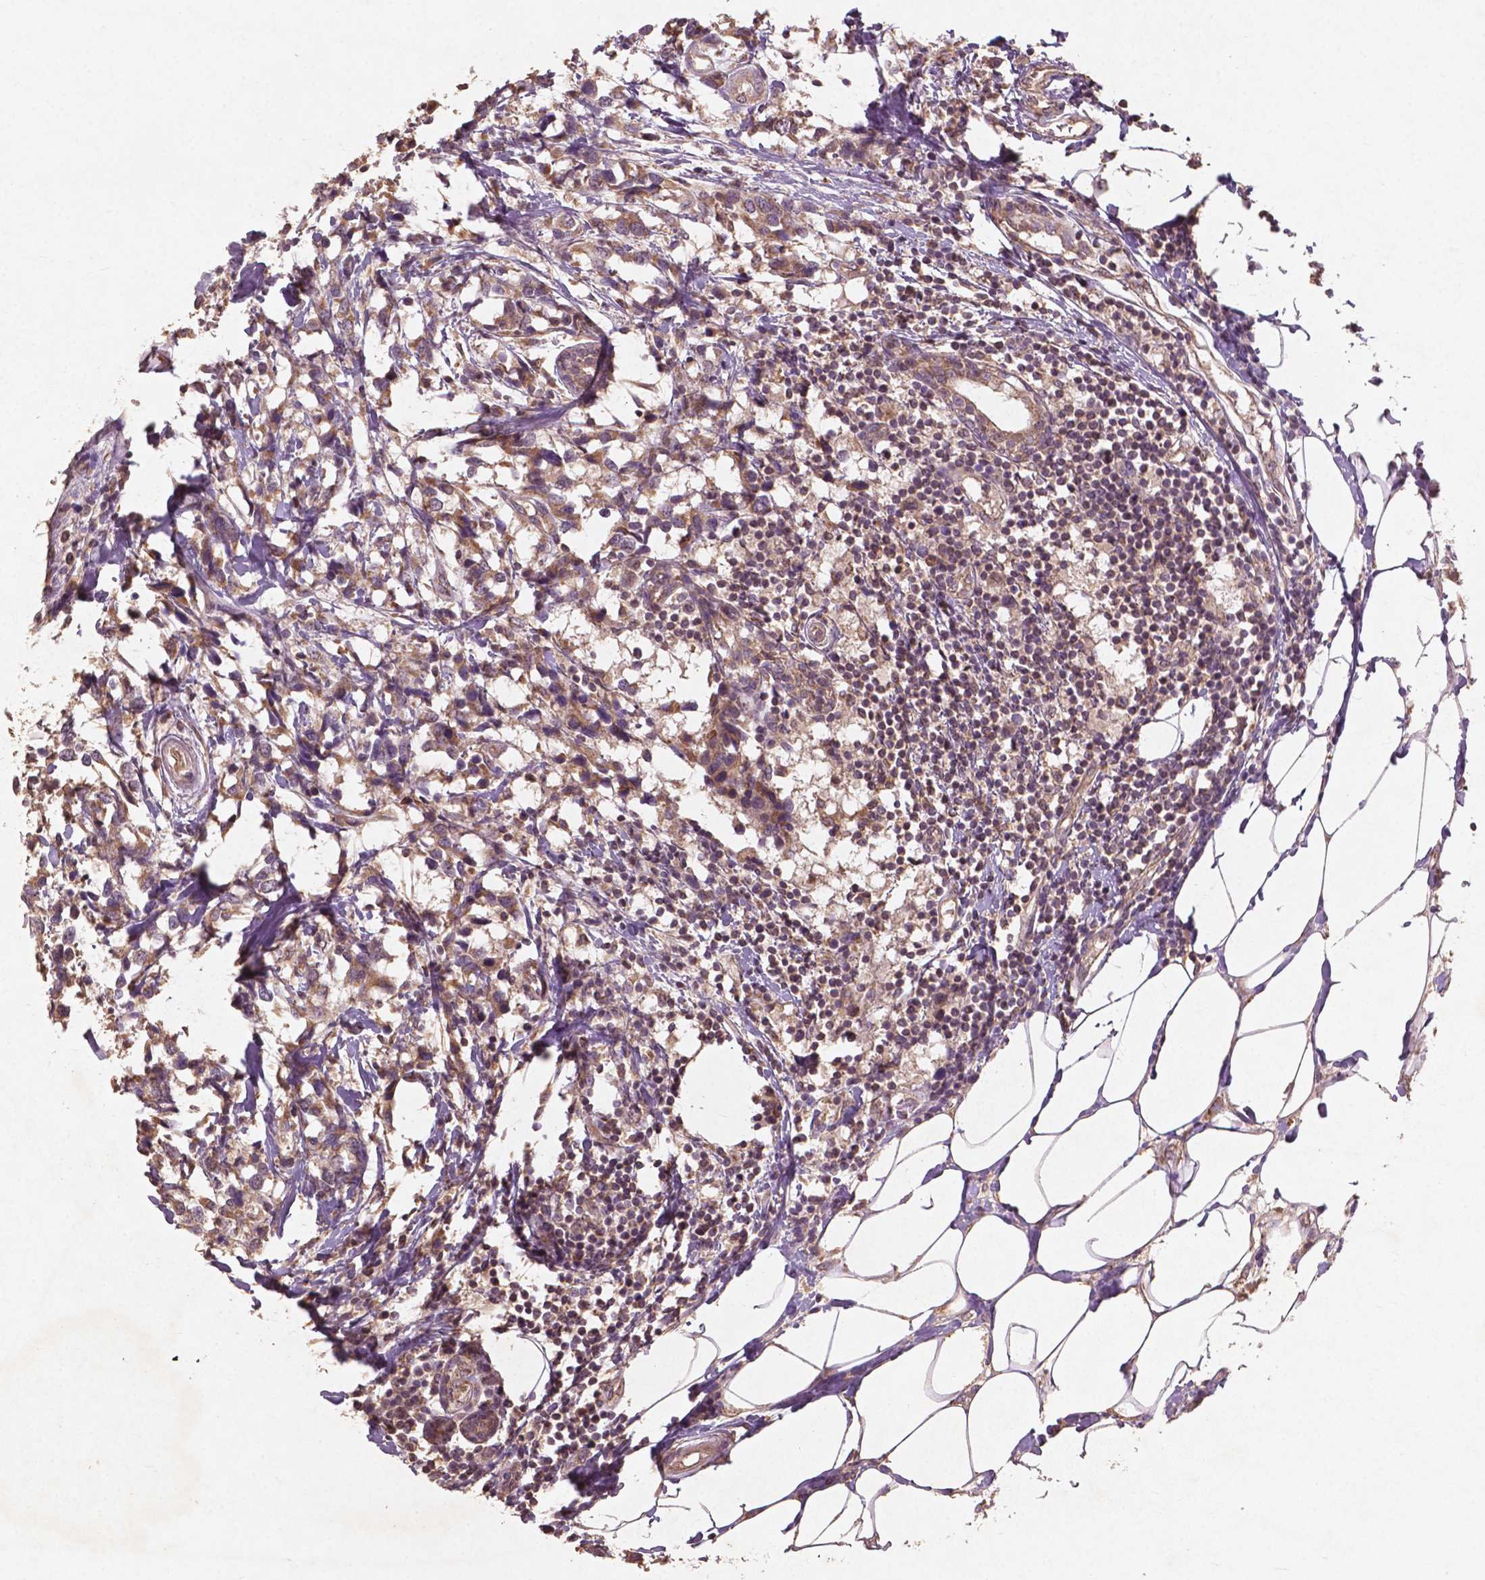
{"staining": {"intensity": "moderate", "quantity": ">75%", "location": "cytoplasmic/membranous"}, "tissue": "breast cancer", "cell_type": "Tumor cells", "image_type": "cancer", "snomed": [{"axis": "morphology", "description": "Lobular carcinoma"}, {"axis": "topography", "description": "Breast"}], "caption": "Immunohistochemistry (IHC) image of neoplastic tissue: human lobular carcinoma (breast) stained using immunohistochemistry displays medium levels of moderate protein expression localized specifically in the cytoplasmic/membranous of tumor cells, appearing as a cytoplasmic/membranous brown color.", "gene": "ST6GALNAC5", "patient": {"sex": "female", "age": 59}}